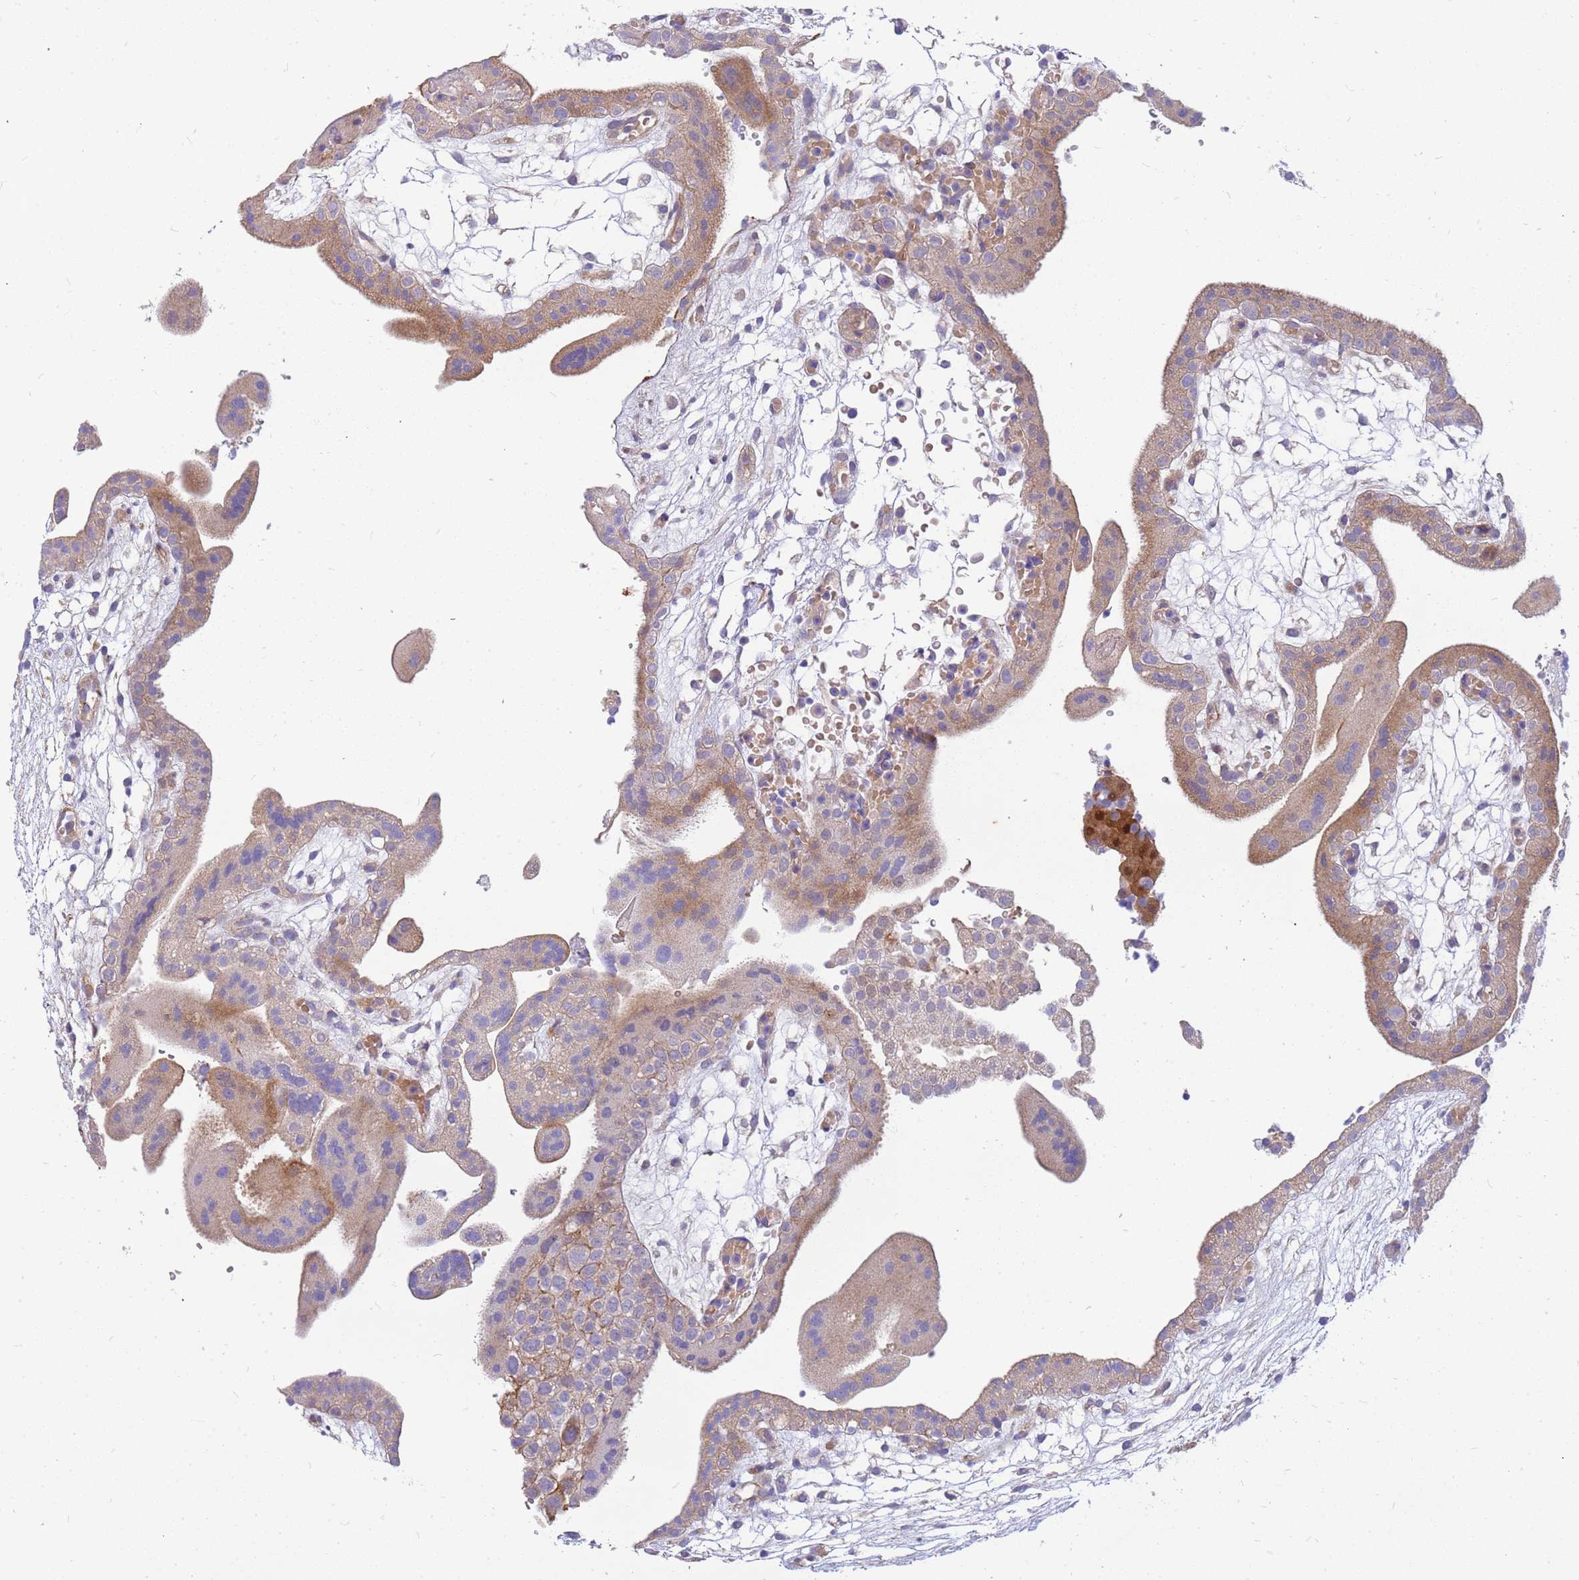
{"staining": {"intensity": "weak", "quantity": "<25%", "location": "cytoplasmic/membranous"}, "tissue": "placenta", "cell_type": "Decidual cells", "image_type": "normal", "snomed": [{"axis": "morphology", "description": "Normal tissue, NOS"}, {"axis": "topography", "description": "Placenta"}], "caption": "Image shows no protein expression in decidual cells of benign placenta. (DAB (3,3'-diaminobenzidine) IHC visualized using brightfield microscopy, high magnification).", "gene": "MVD", "patient": {"sex": "female", "age": 18}}